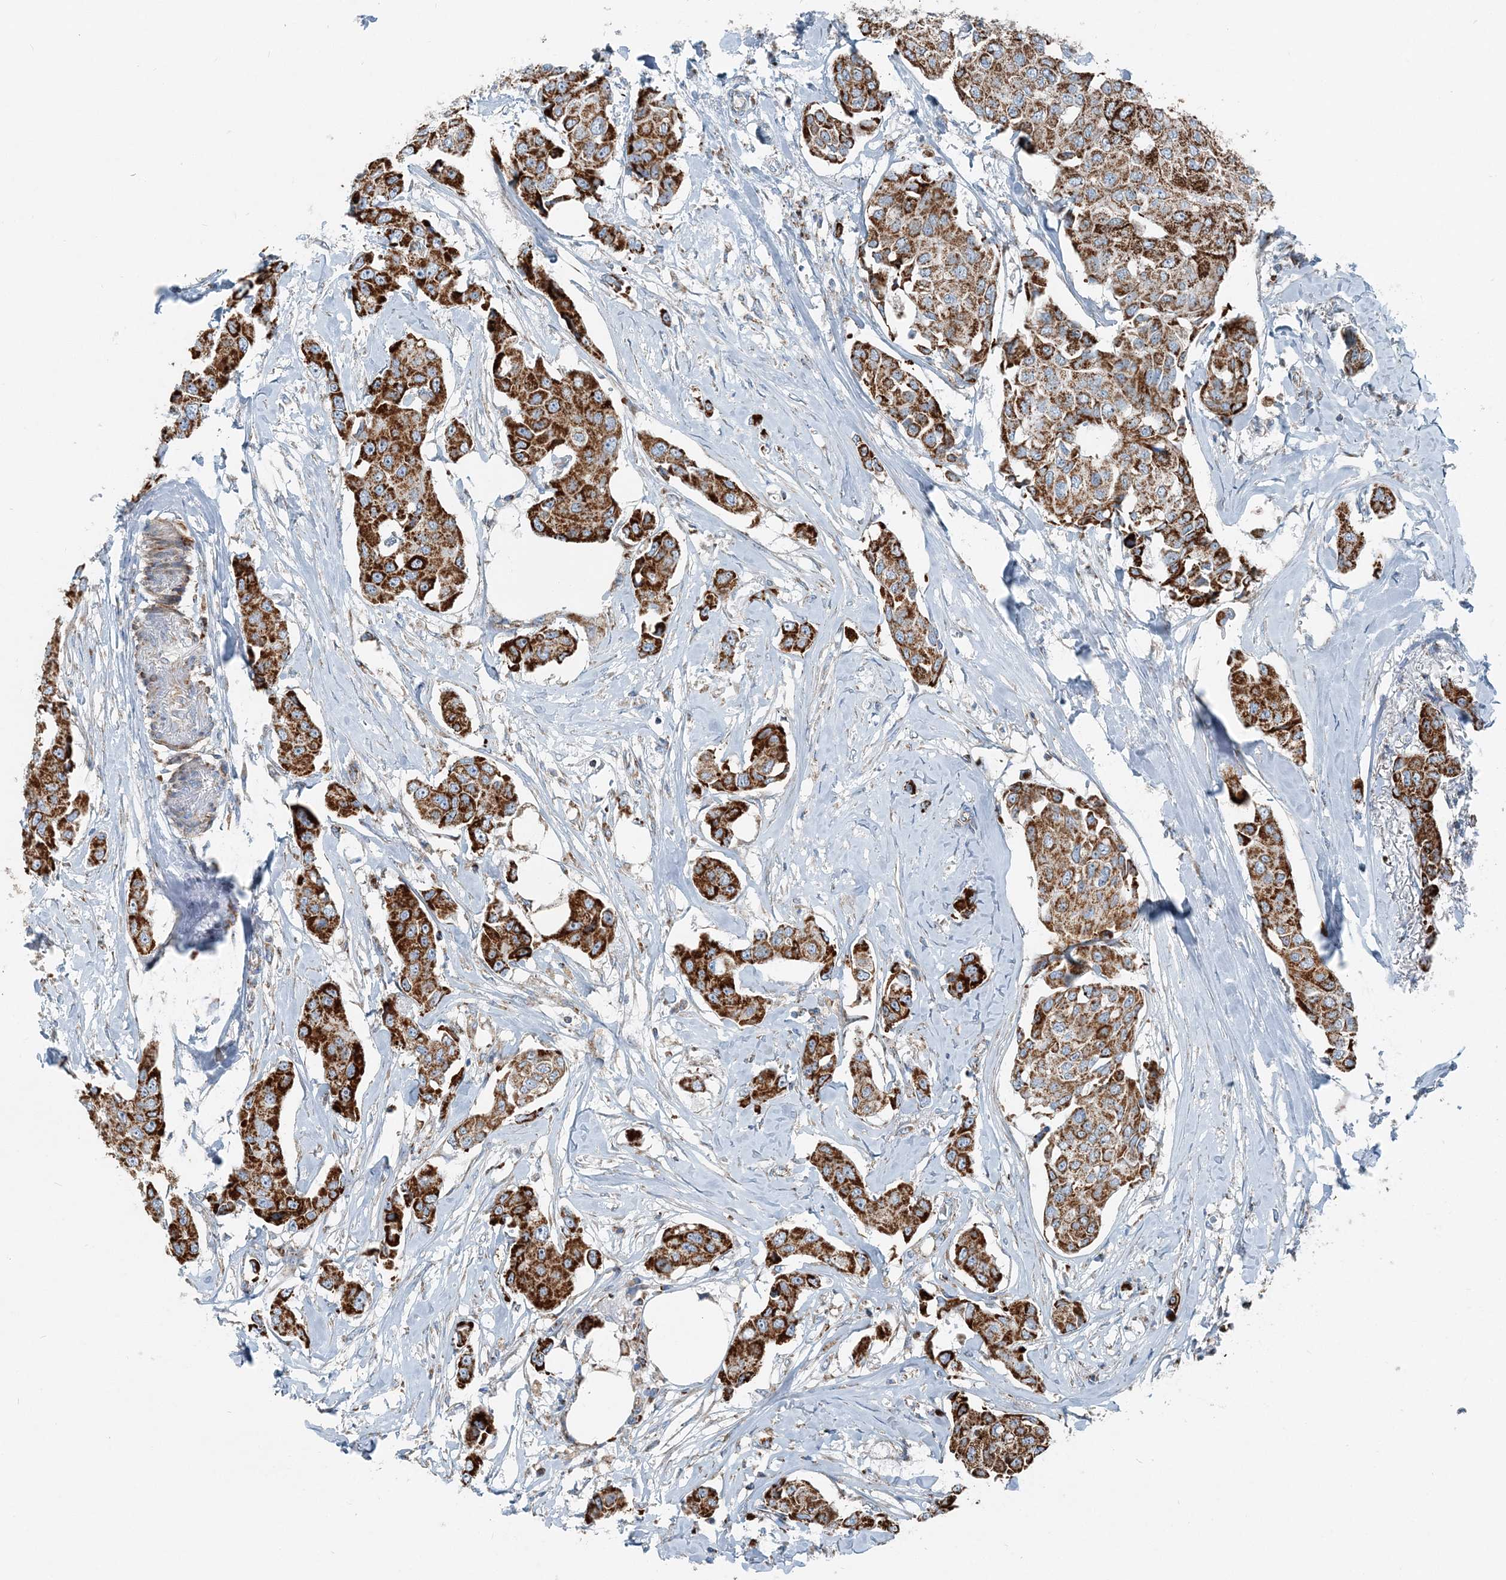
{"staining": {"intensity": "strong", "quantity": ">75%", "location": "cytoplasmic/membranous"}, "tissue": "breast cancer", "cell_type": "Tumor cells", "image_type": "cancer", "snomed": [{"axis": "morphology", "description": "Duct carcinoma"}, {"axis": "topography", "description": "Breast"}], "caption": "Immunohistochemical staining of intraductal carcinoma (breast) shows high levels of strong cytoplasmic/membranous protein expression in approximately >75% of tumor cells.", "gene": "INTU", "patient": {"sex": "female", "age": 80}}